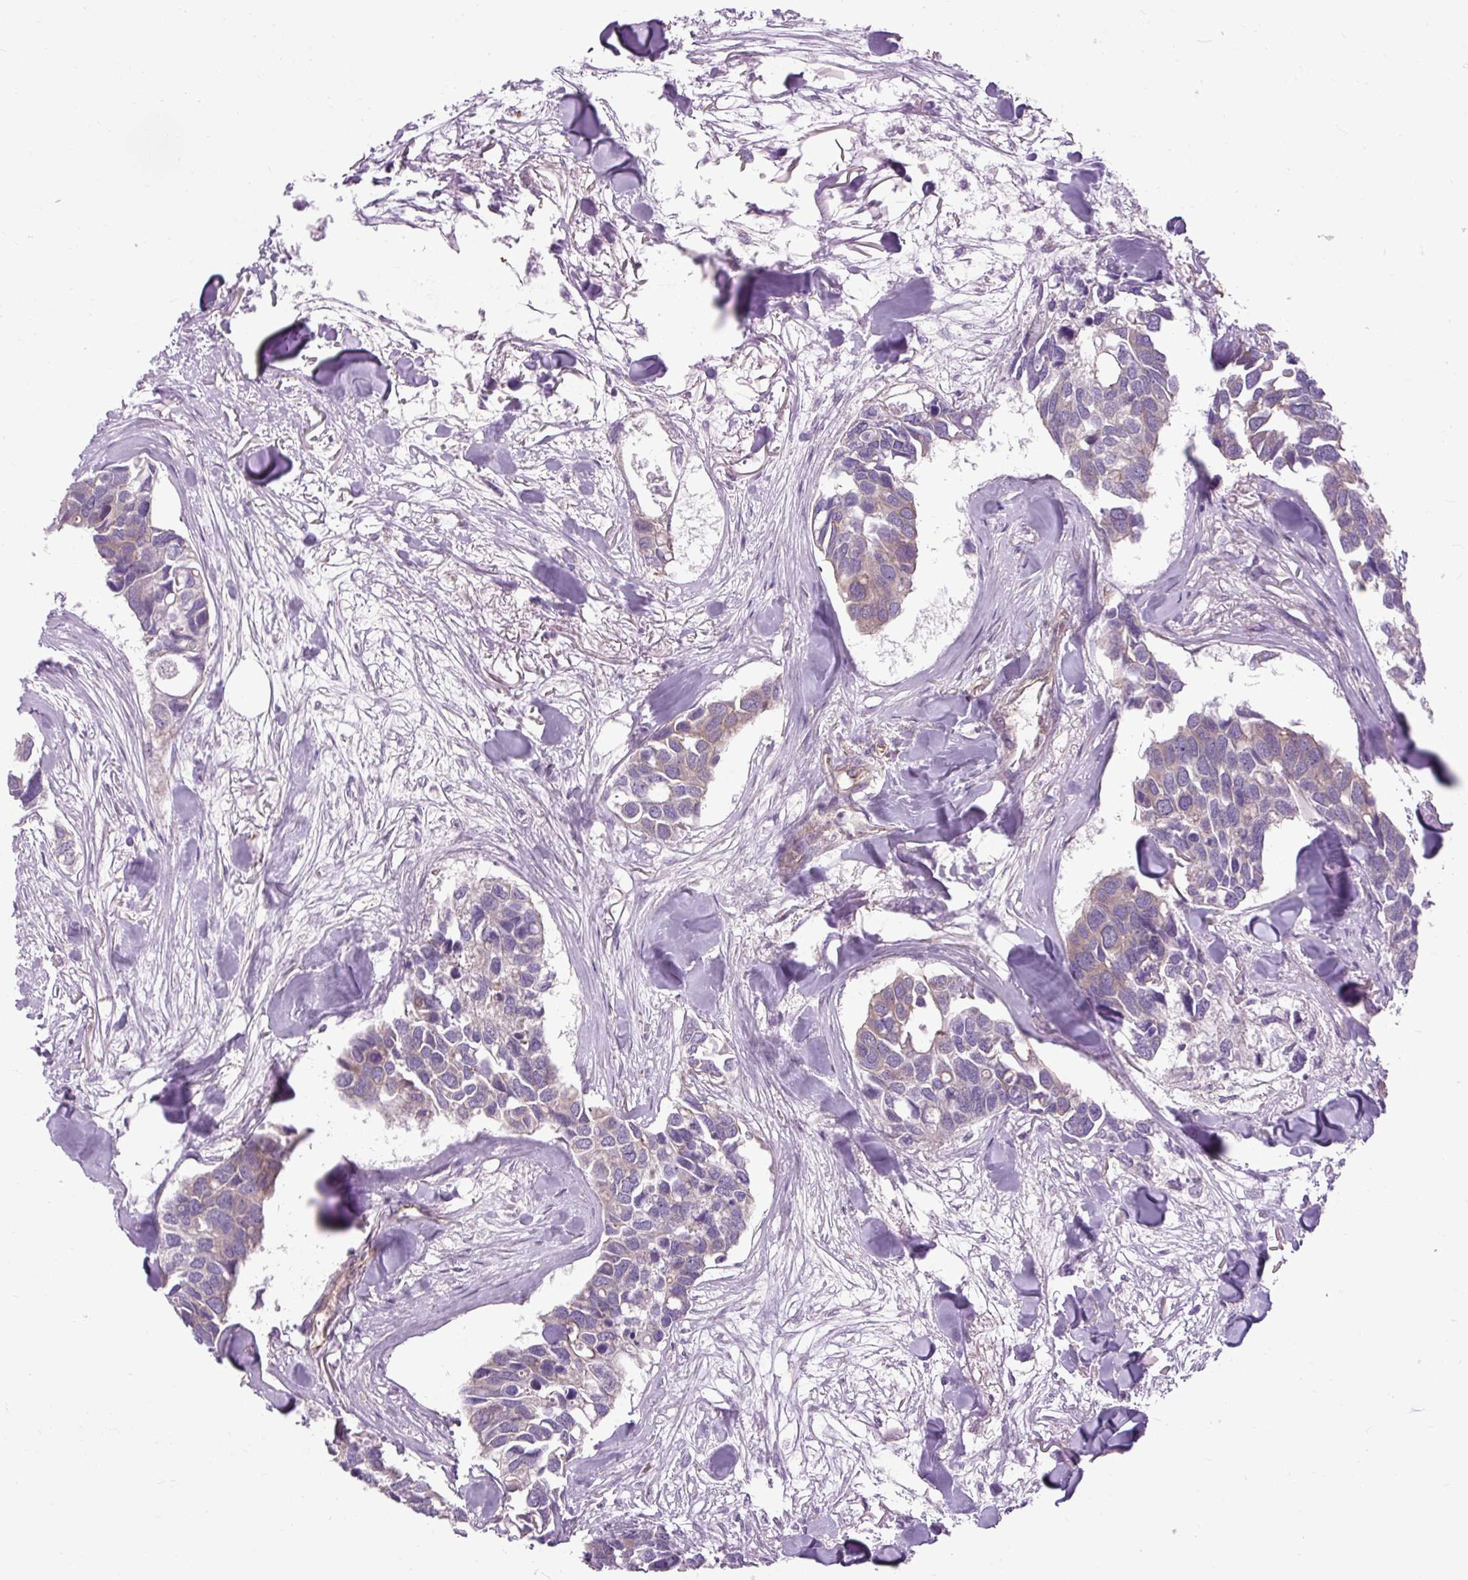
{"staining": {"intensity": "negative", "quantity": "none", "location": "none"}, "tissue": "breast cancer", "cell_type": "Tumor cells", "image_type": "cancer", "snomed": [{"axis": "morphology", "description": "Duct carcinoma"}, {"axis": "topography", "description": "Breast"}], "caption": "Infiltrating ductal carcinoma (breast) was stained to show a protein in brown. There is no significant positivity in tumor cells.", "gene": "CCDC93", "patient": {"sex": "female", "age": 83}}